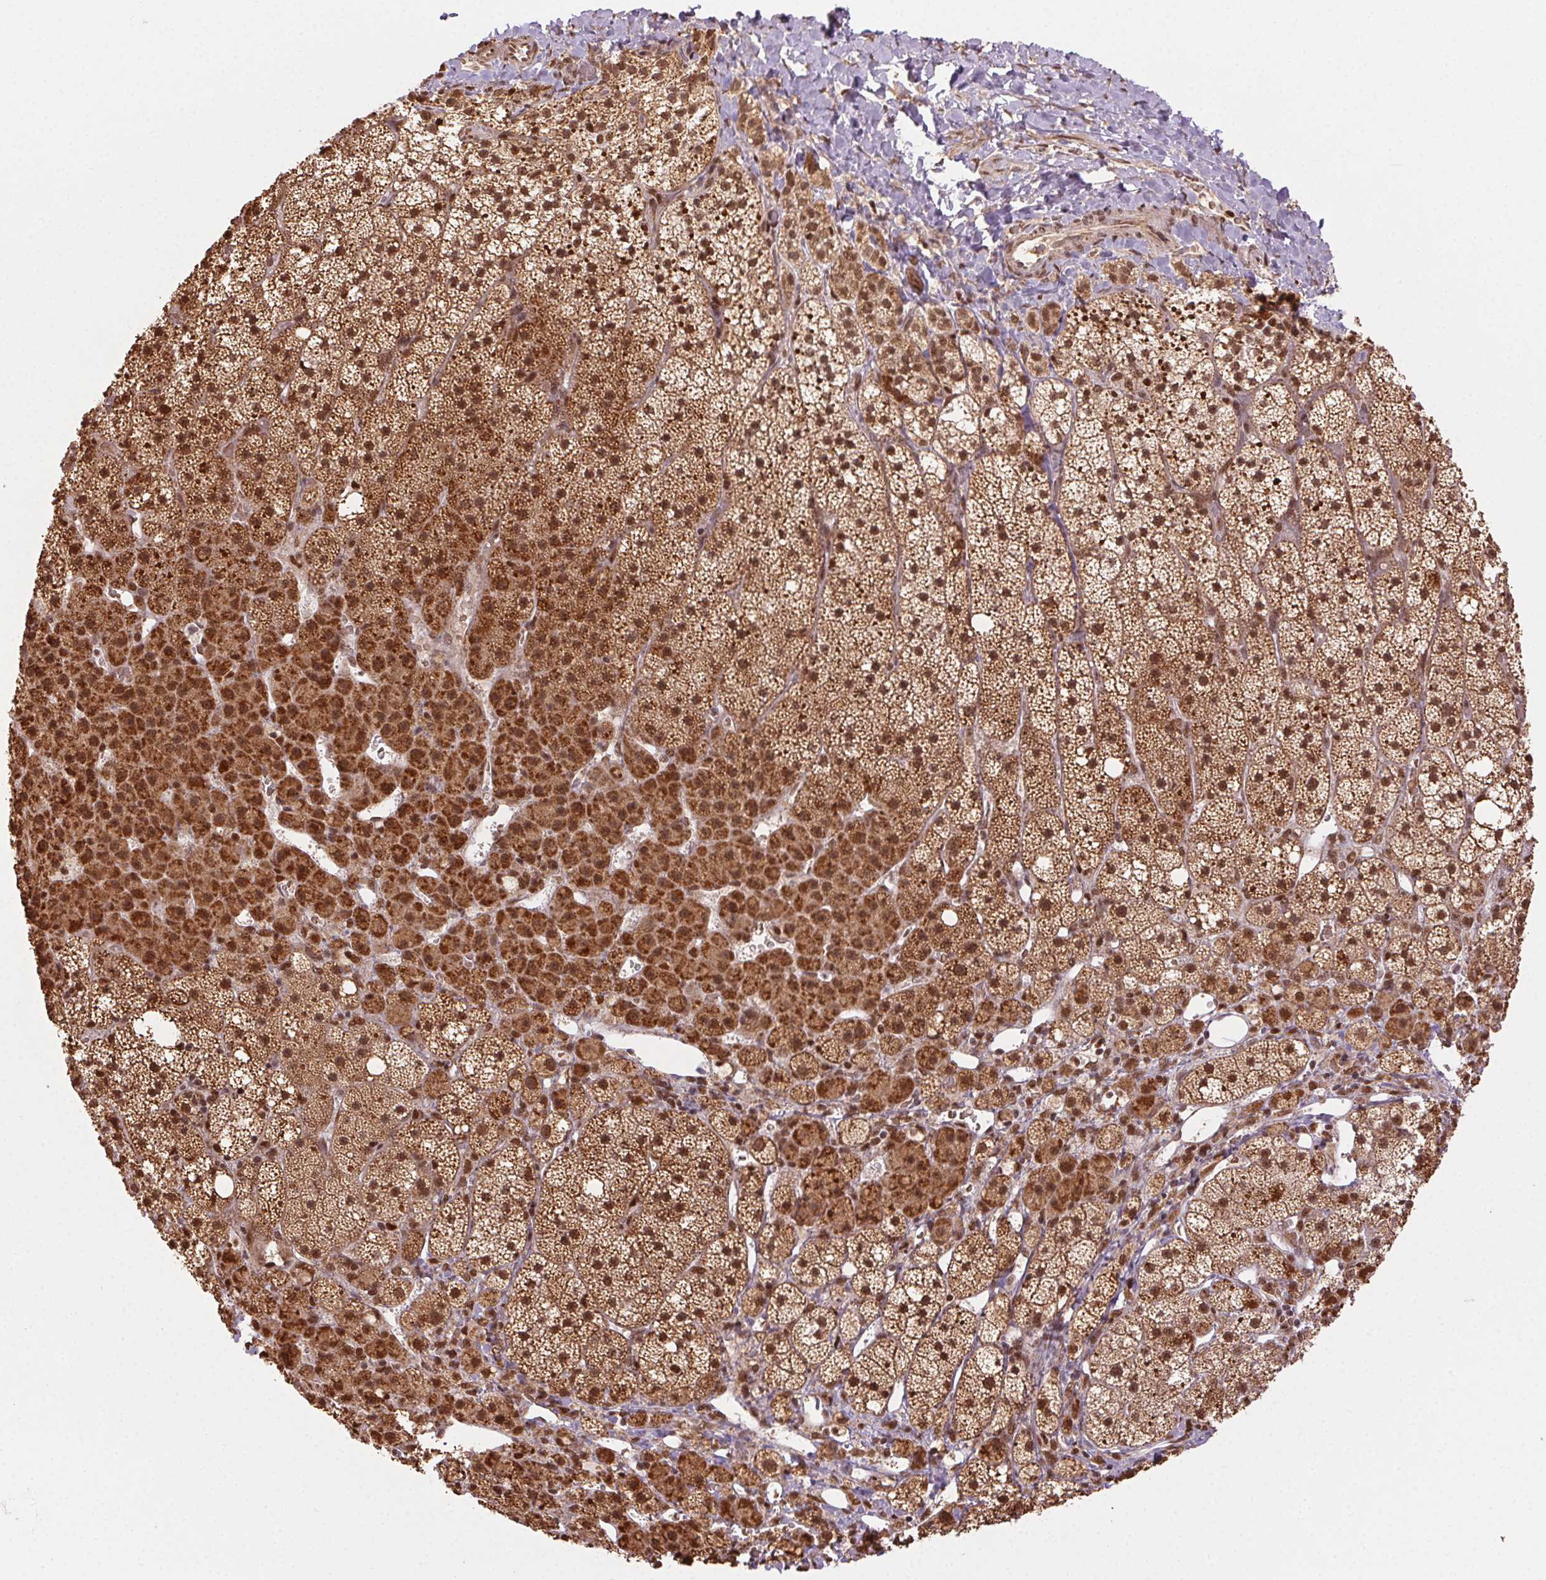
{"staining": {"intensity": "strong", "quantity": ">75%", "location": "cytoplasmic/membranous,nuclear"}, "tissue": "adrenal gland", "cell_type": "Glandular cells", "image_type": "normal", "snomed": [{"axis": "morphology", "description": "Normal tissue, NOS"}, {"axis": "topography", "description": "Adrenal gland"}], "caption": "This image displays unremarkable adrenal gland stained with IHC to label a protein in brown. The cytoplasmic/membranous,nuclear of glandular cells show strong positivity for the protein. Nuclei are counter-stained blue.", "gene": "TREML4", "patient": {"sex": "male", "age": 53}}